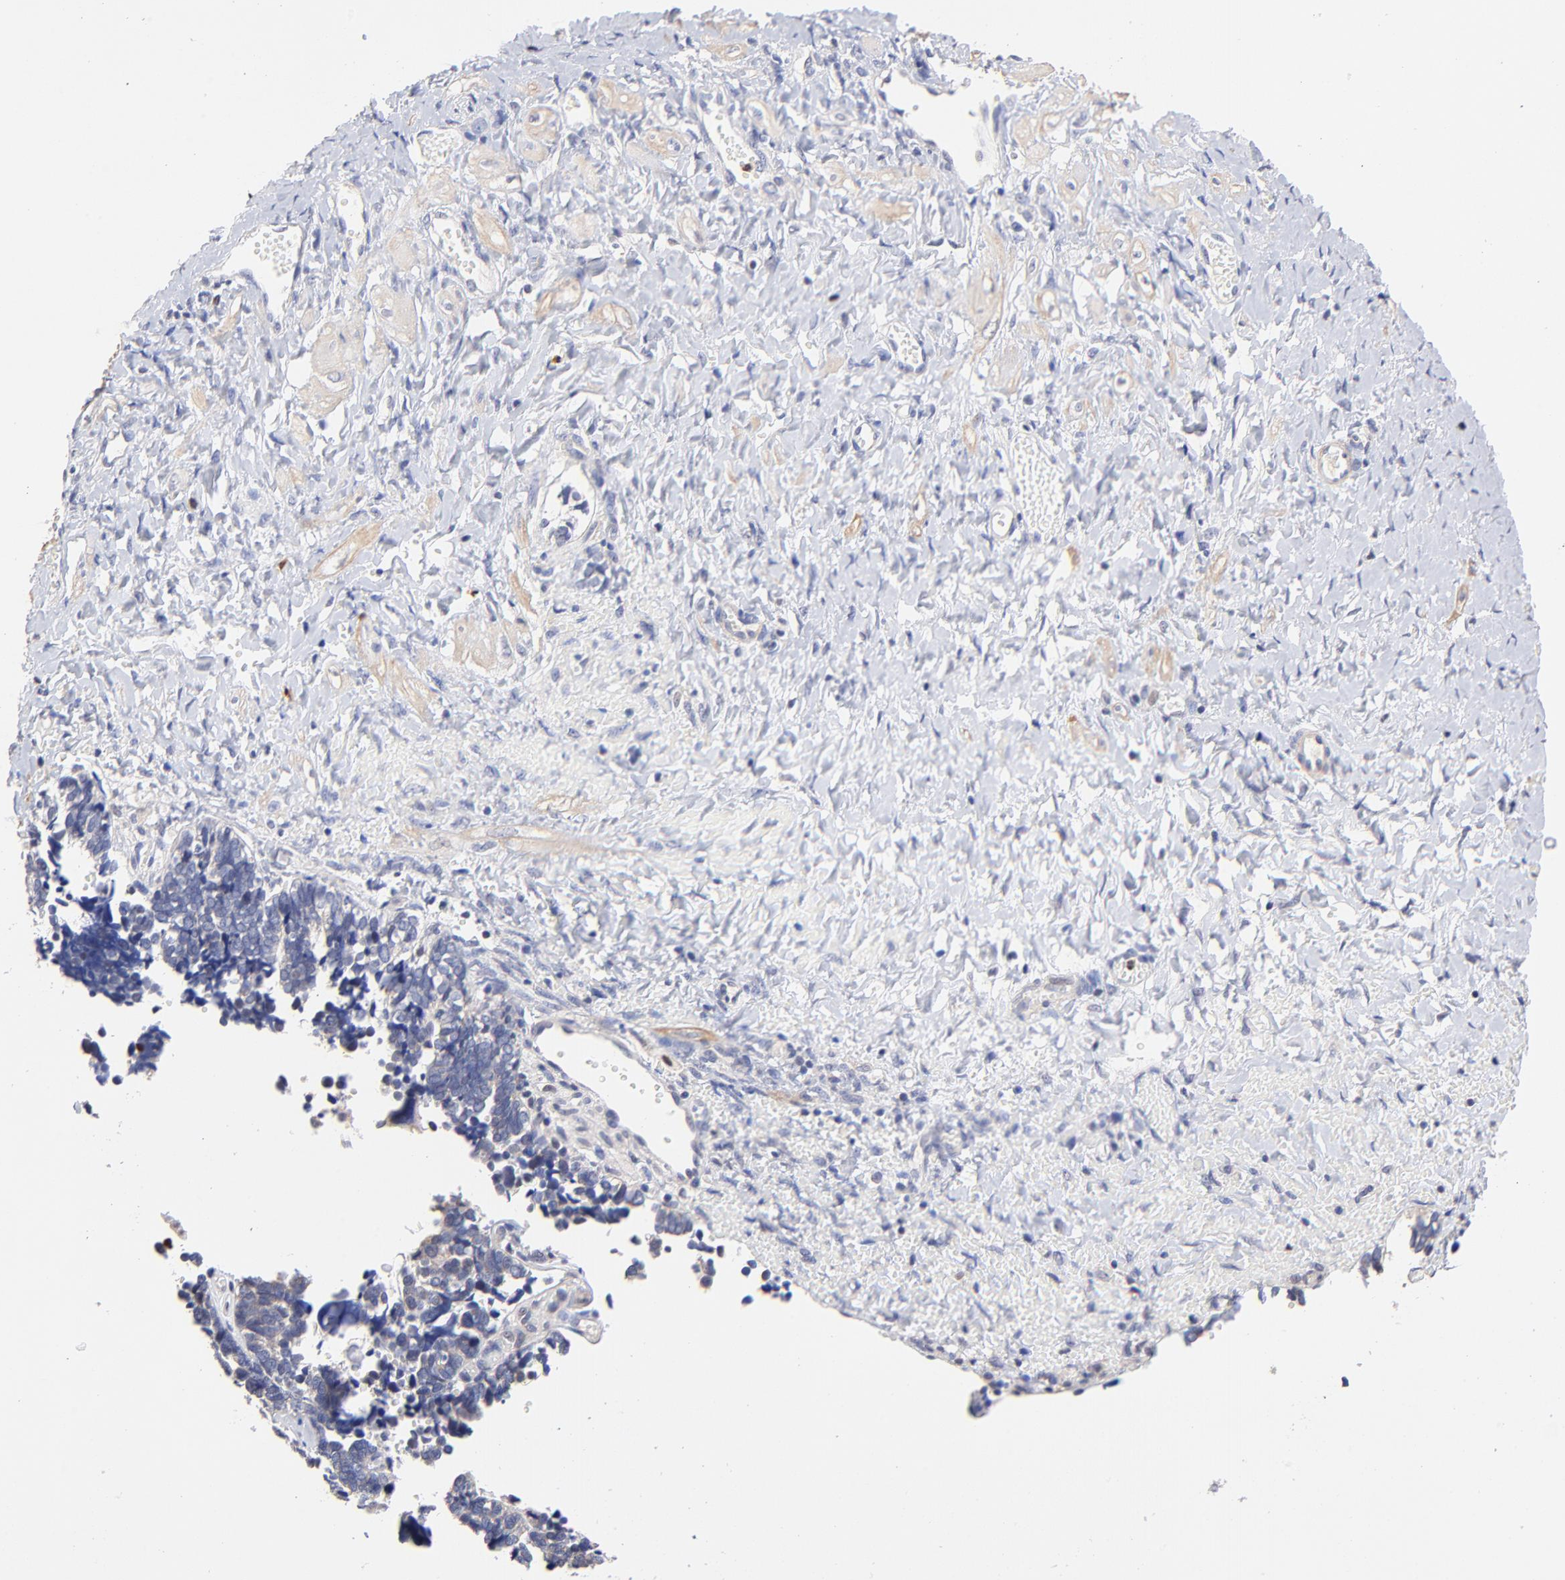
{"staining": {"intensity": "weak", "quantity": "<25%", "location": "cytoplasmic/membranous"}, "tissue": "ovarian cancer", "cell_type": "Tumor cells", "image_type": "cancer", "snomed": [{"axis": "morphology", "description": "Cystadenocarcinoma, serous, NOS"}, {"axis": "topography", "description": "Ovary"}], "caption": "A high-resolution photomicrograph shows IHC staining of ovarian cancer (serous cystadenocarcinoma), which shows no significant positivity in tumor cells.", "gene": "BBOF1", "patient": {"sex": "female", "age": 77}}